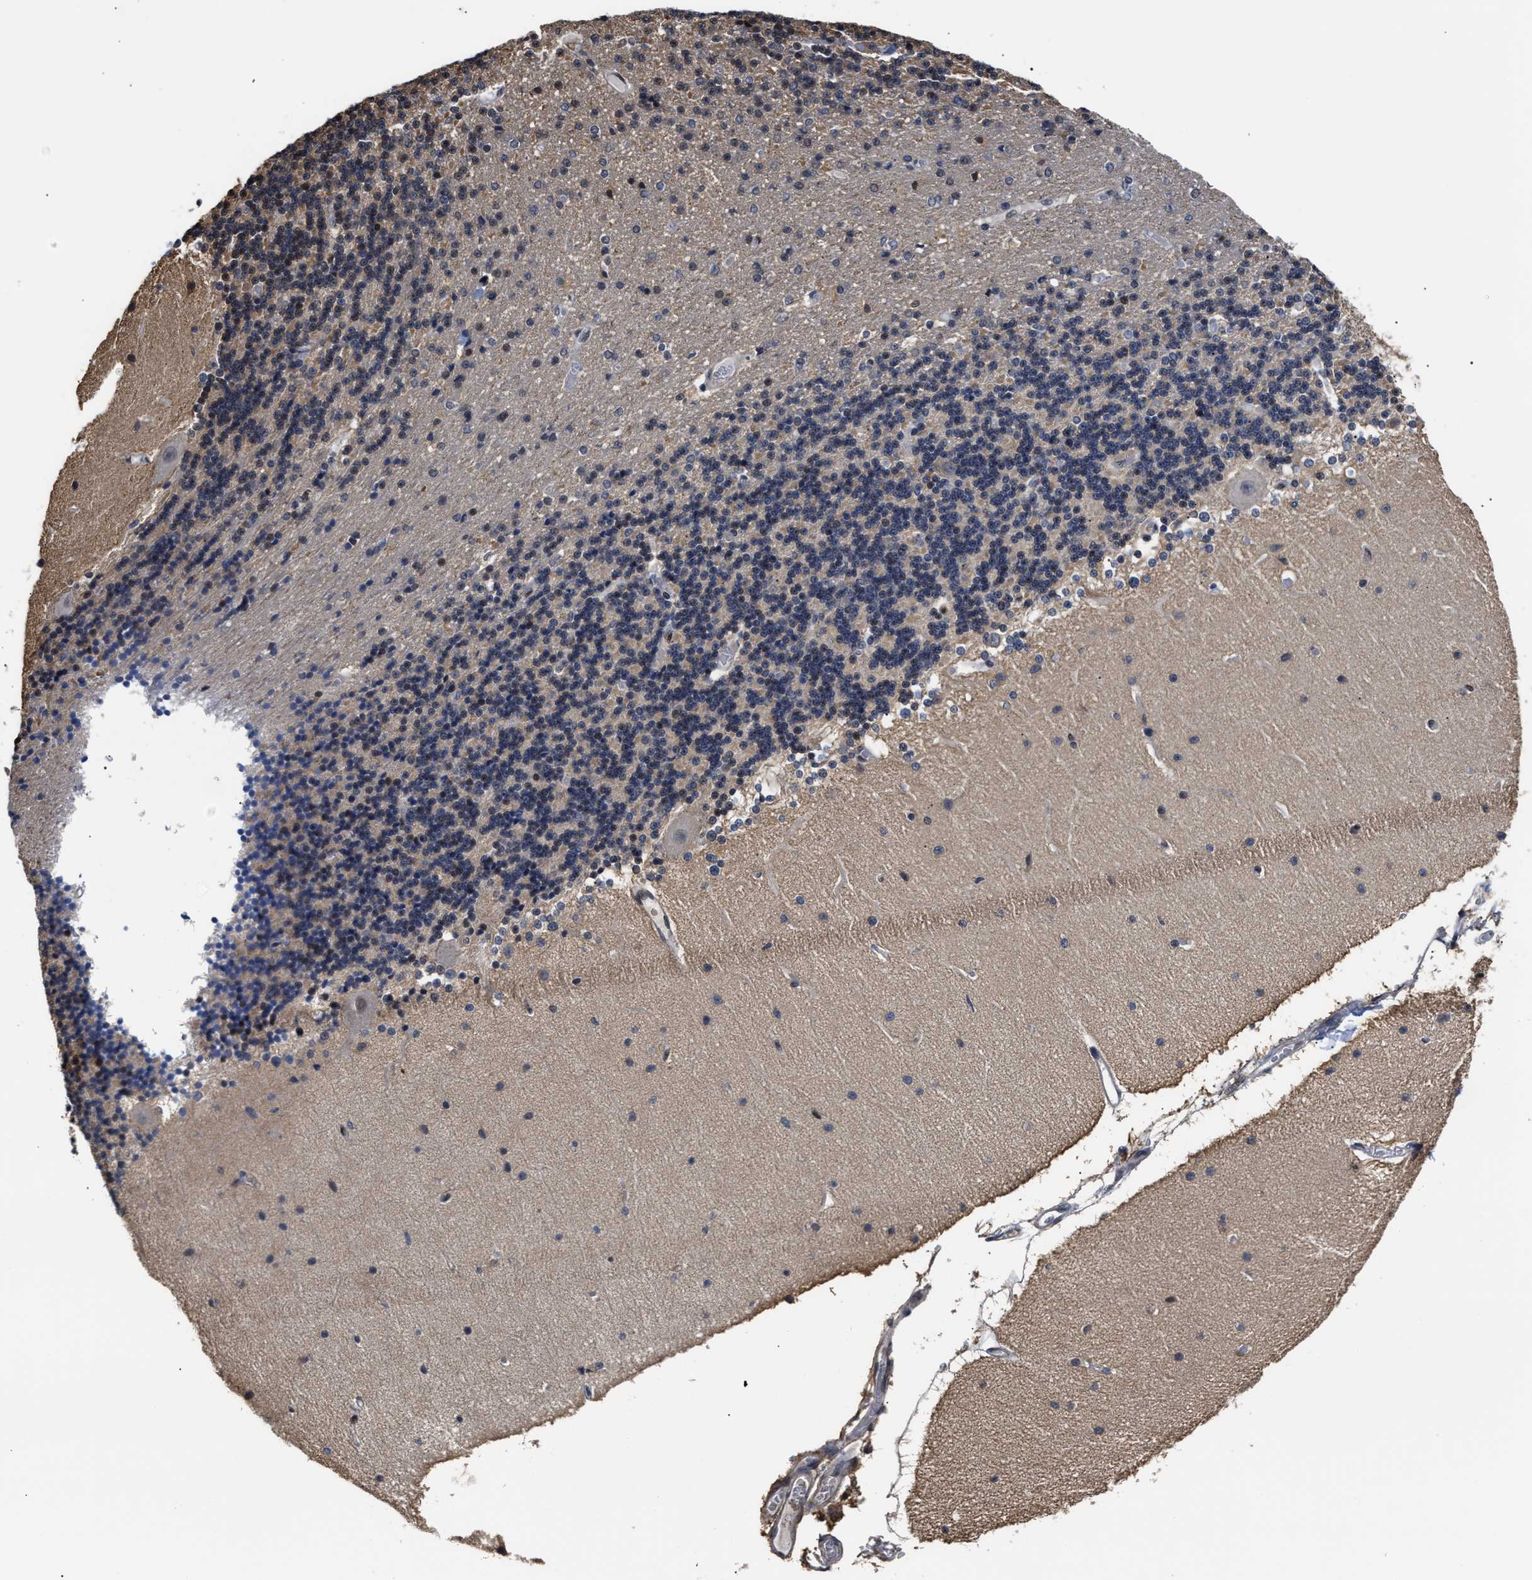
{"staining": {"intensity": "weak", "quantity": "25%-75%", "location": "cytoplasmic/membranous"}, "tissue": "cerebellum", "cell_type": "Cells in granular layer", "image_type": "normal", "snomed": [{"axis": "morphology", "description": "Normal tissue, NOS"}, {"axis": "topography", "description": "Cerebellum"}], "caption": "Normal cerebellum demonstrates weak cytoplasmic/membranous staining in approximately 25%-75% of cells in granular layer.", "gene": "KLHDC1", "patient": {"sex": "female", "age": 54}}